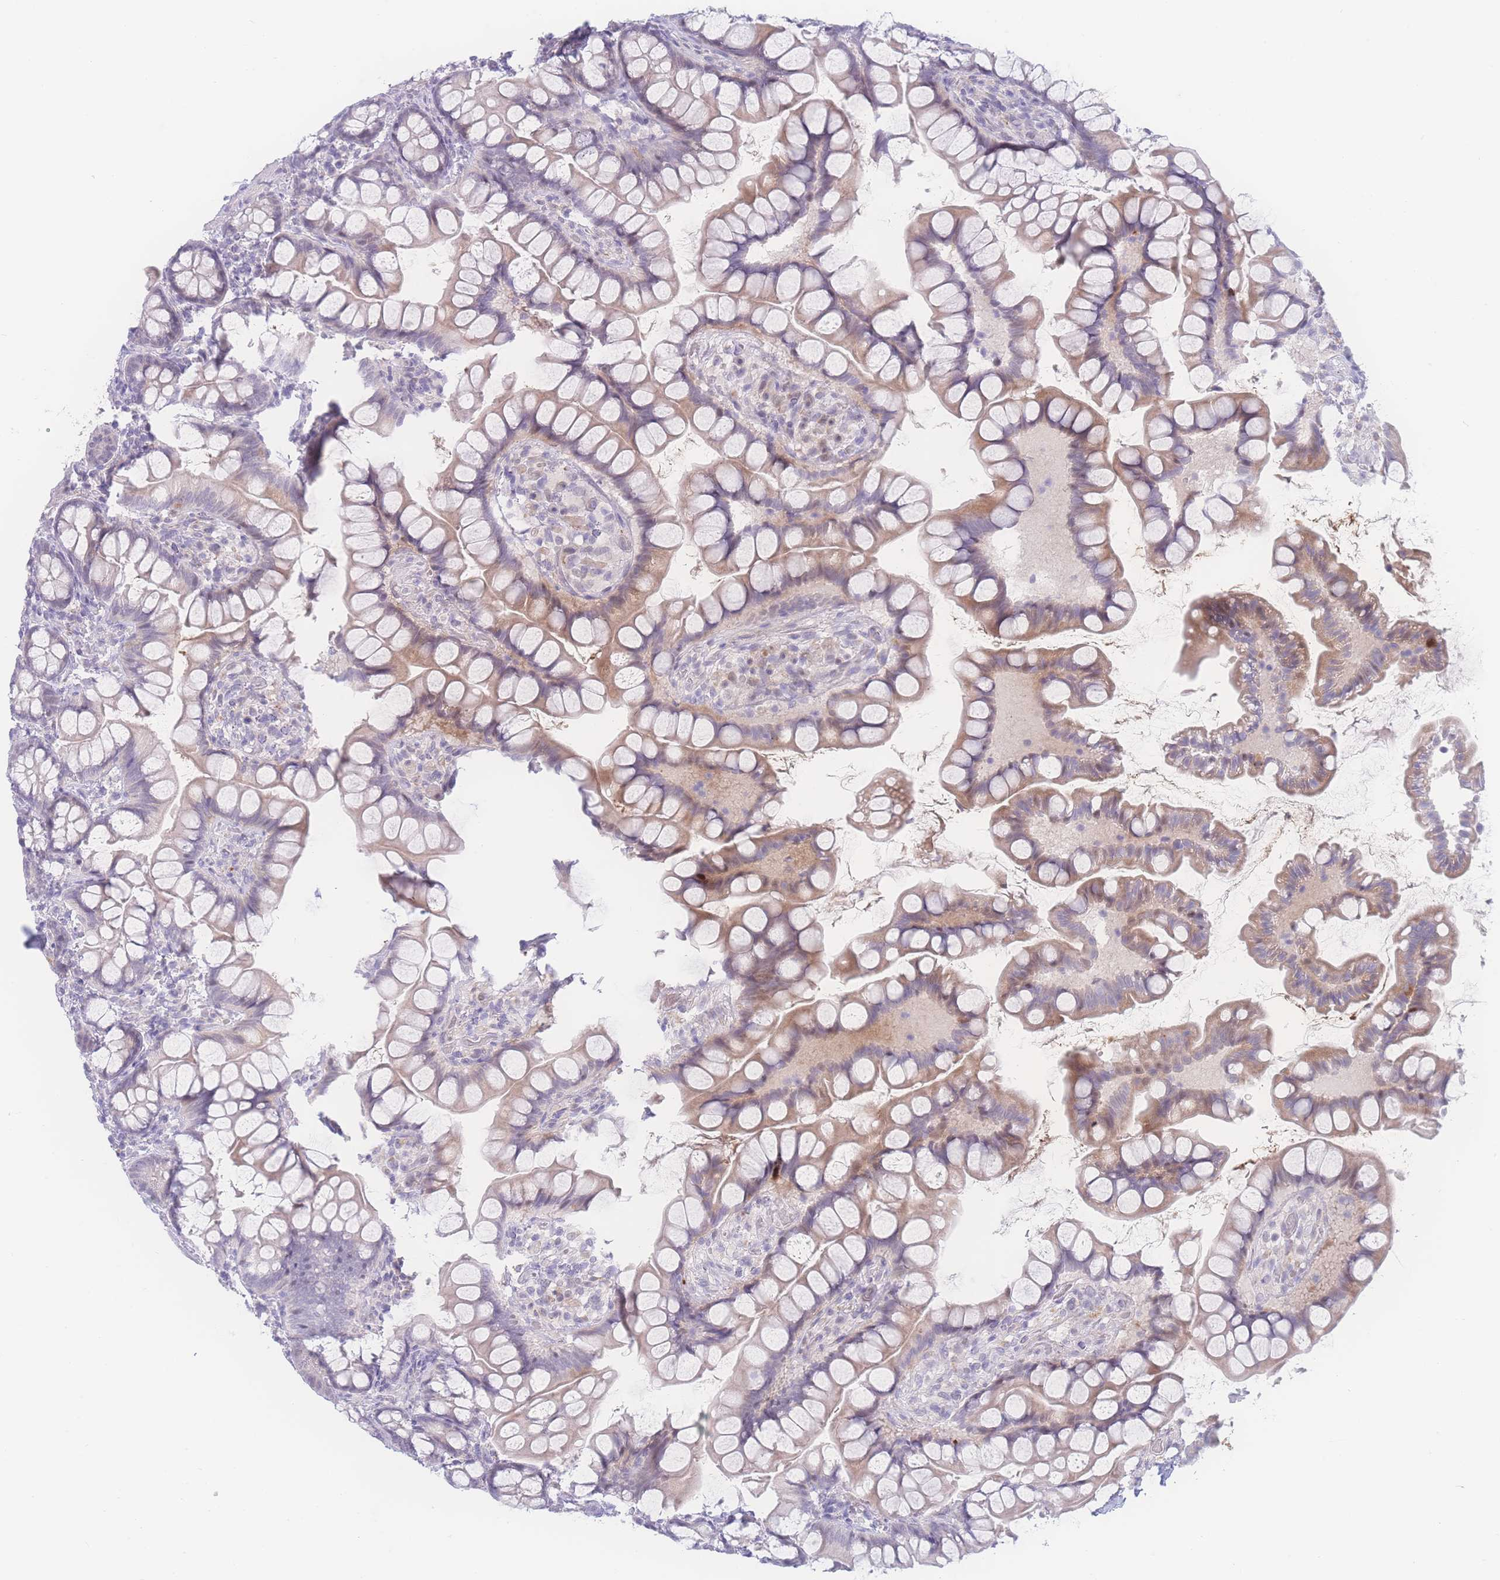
{"staining": {"intensity": "strong", "quantity": "<25%", "location": "cytoplasmic/membranous"}, "tissue": "small intestine", "cell_type": "Glandular cells", "image_type": "normal", "snomed": [{"axis": "morphology", "description": "Normal tissue, NOS"}, {"axis": "topography", "description": "Small intestine"}], "caption": "DAB (3,3'-diaminobenzidine) immunohistochemical staining of unremarkable human small intestine demonstrates strong cytoplasmic/membranous protein staining in about <25% of glandular cells. Immunohistochemistry stains the protein of interest in brown and the nuclei are stained blue.", "gene": "PRSS22", "patient": {"sex": "male", "age": 70}}